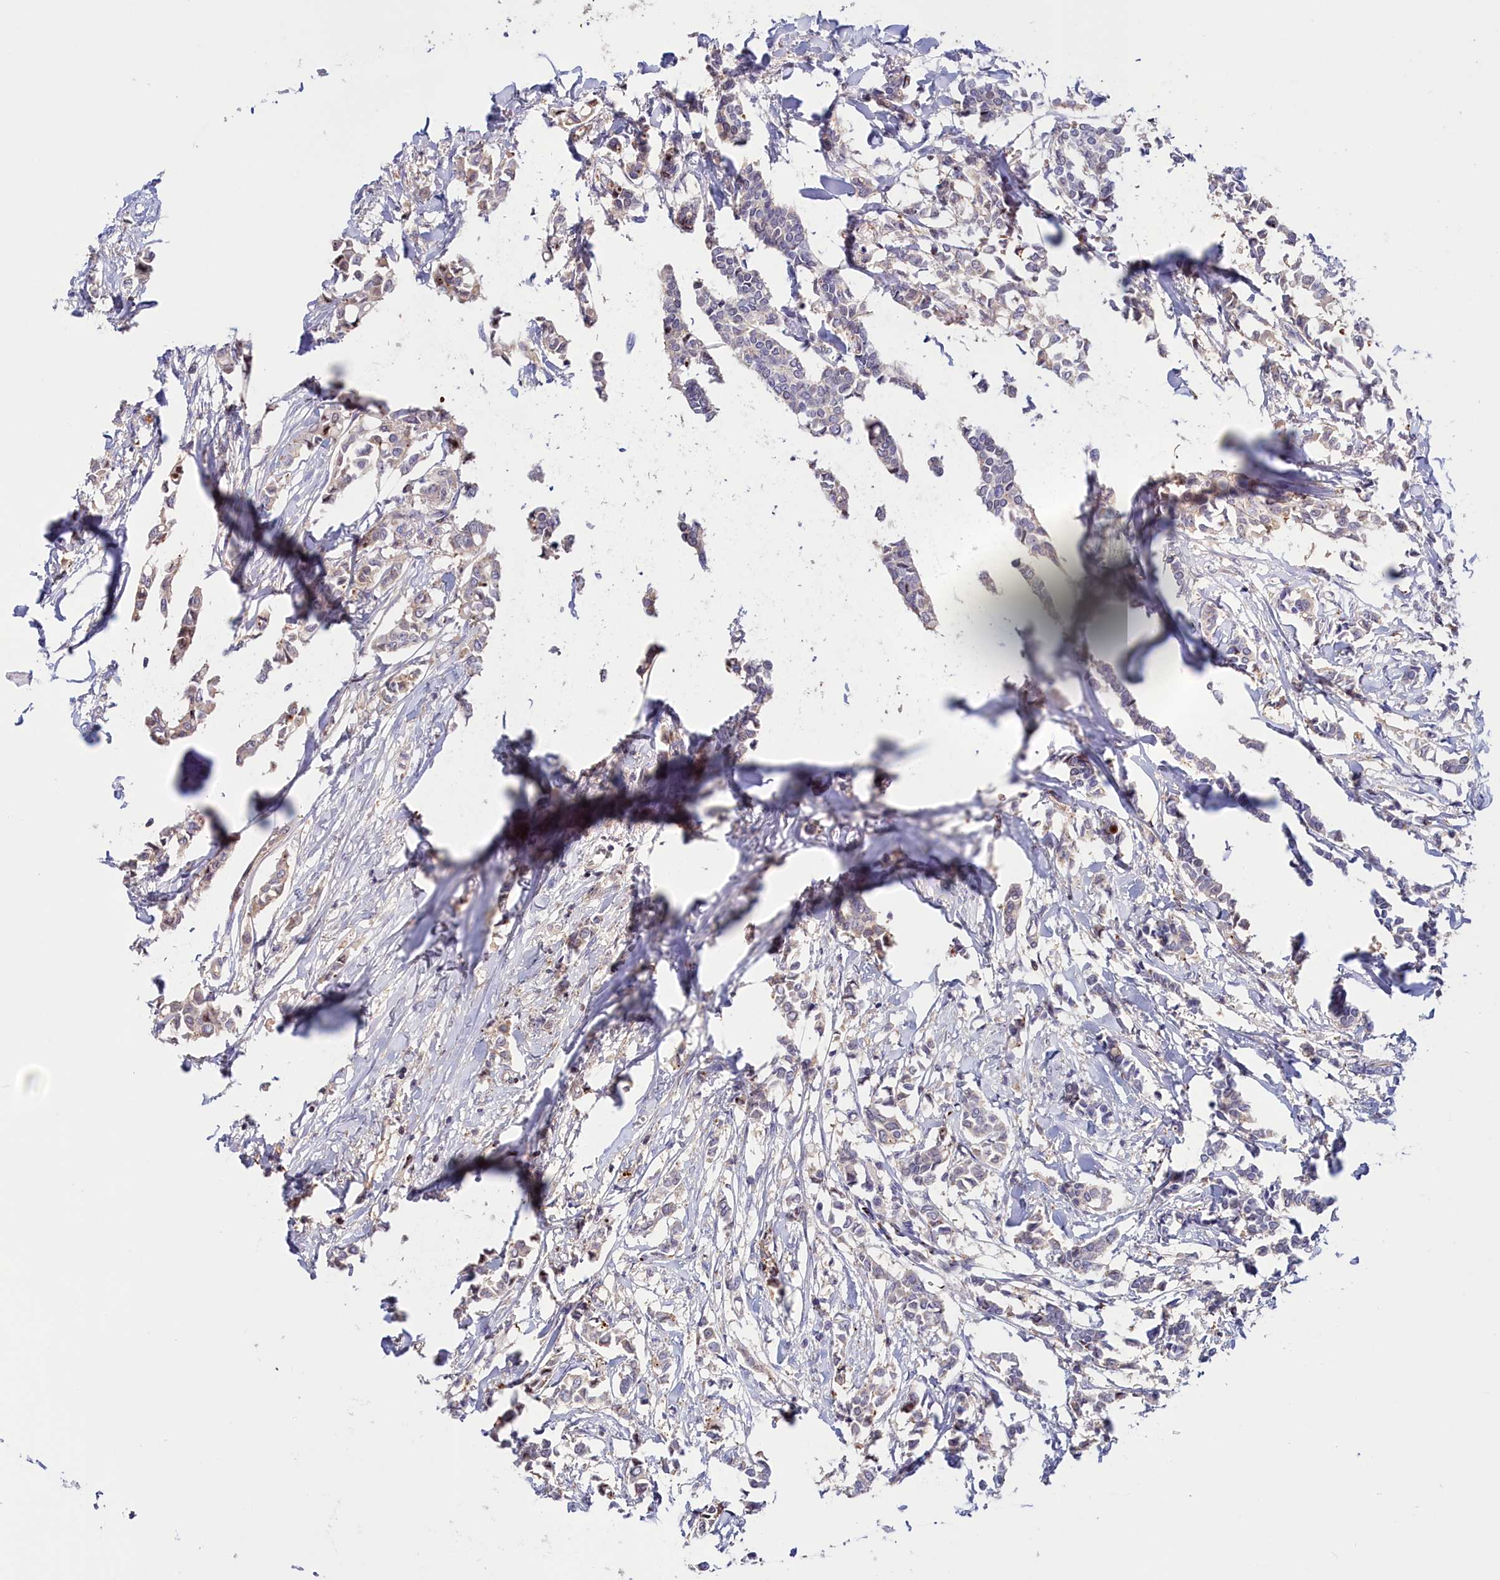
{"staining": {"intensity": "negative", "quantity": "none", "location": "none"}, "tissue": "breast cancer", "cell_type": "Tumor cells", "image_type": "cancer", "snomed": [{"axis": "morphology", "description": "Duct carcinoma"}, {"axis": "topography", "description": "Breast"}], "caption": "Immunohistochemistry of human breast cancer (intraductal carcinoma) displays no positivity in tumor cells.", "gene": "NEURL4", "patient": {"sex": "female", "age": 41}}